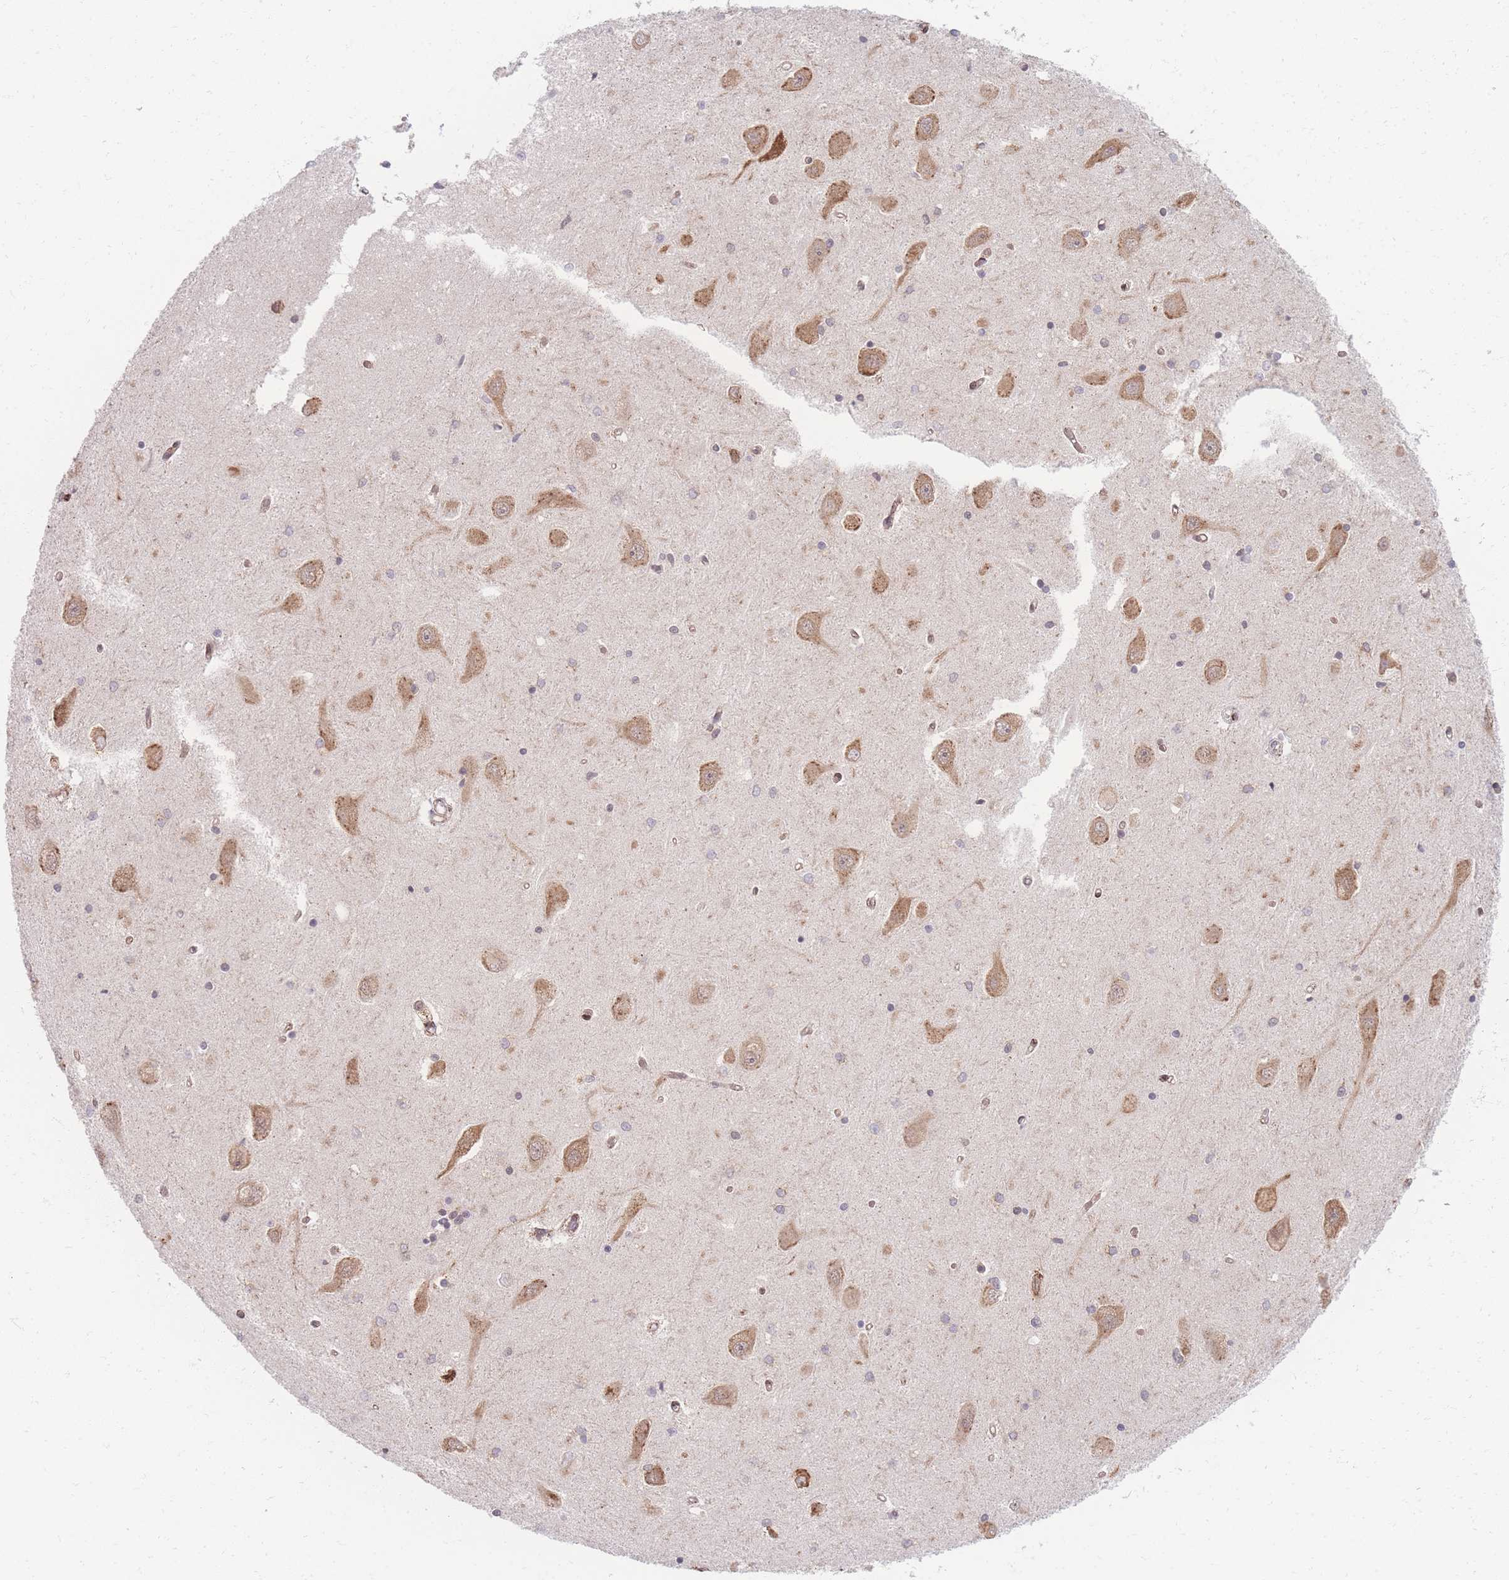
{"staining": {"intensity": "negative", "quantity": "none", "location": "none"}, "tissue": "hippocampus", "cell_type": "Glial cells", "image_type": "normal", "snomed": [{"axis": "morphology", "description": "Normal tissue, NOS"}, {"axis": "topography", "description": "Hippocampus"}], "caption": "Immunohistochemical staining of benign hippocampus displays no significant positivity in glial cells.", "gene": "ZC3H13", "patient": {"sex": "male", "age": 45}}